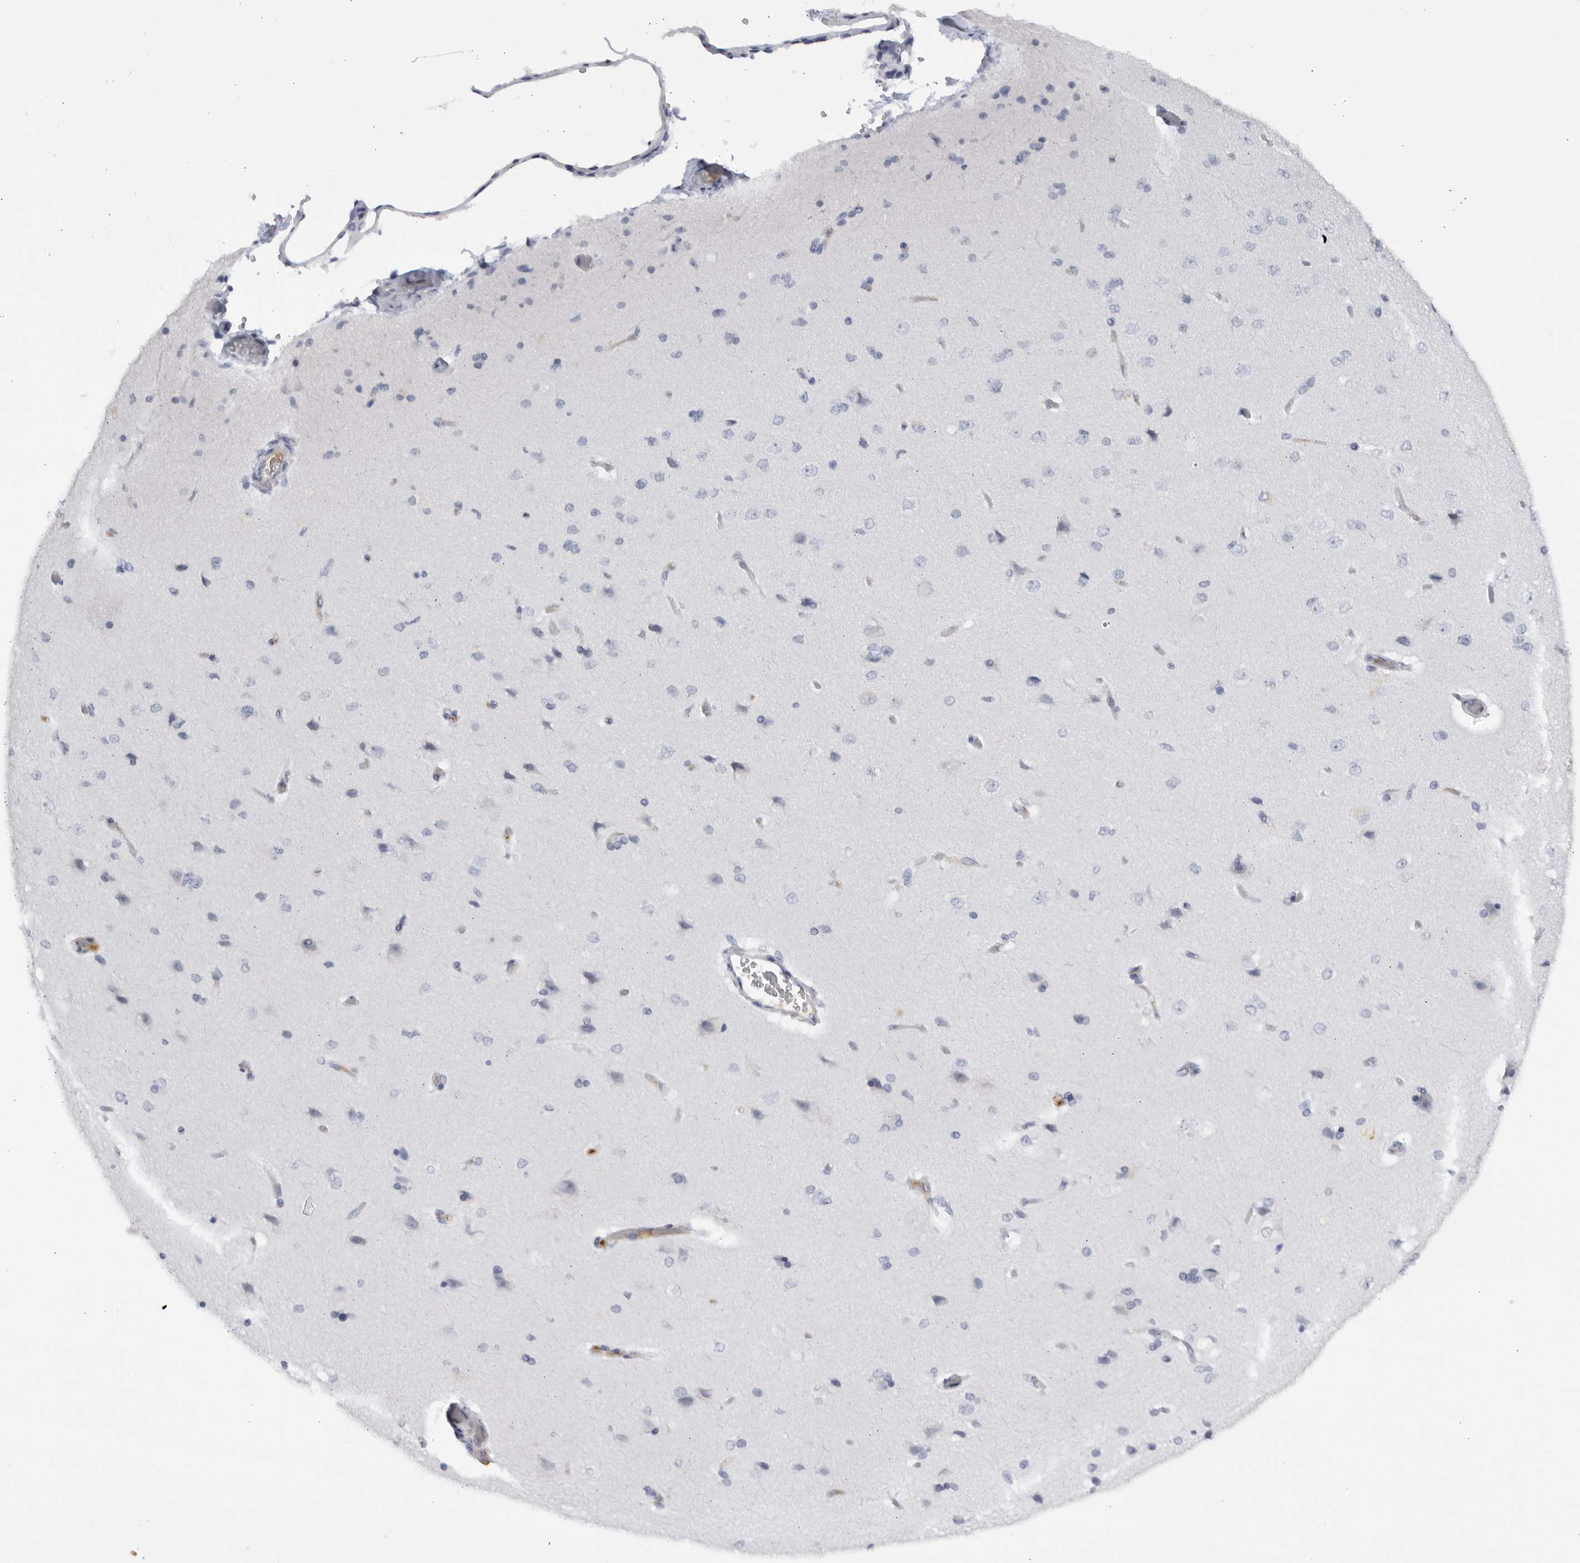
{"staining": {"intensity": "negative", "quantity": "none", "location": "none"}, "tissue": "cerebral cortex", "cell_type": "Endothelial cells", "image_type": "normal", "snomed": [{"axis": "morphology", "description": "Normal tissue, NOS"}, {"axis": "topography", "description": "Cerebral cortex"}], "caption": "A high-resolution micrograph shows IHC staining of benign cerebral cortex, which reveals no significant staining in endothelial cells.", "gene": "CNBD1", "patient": {"sex": "male", "age": 62}}